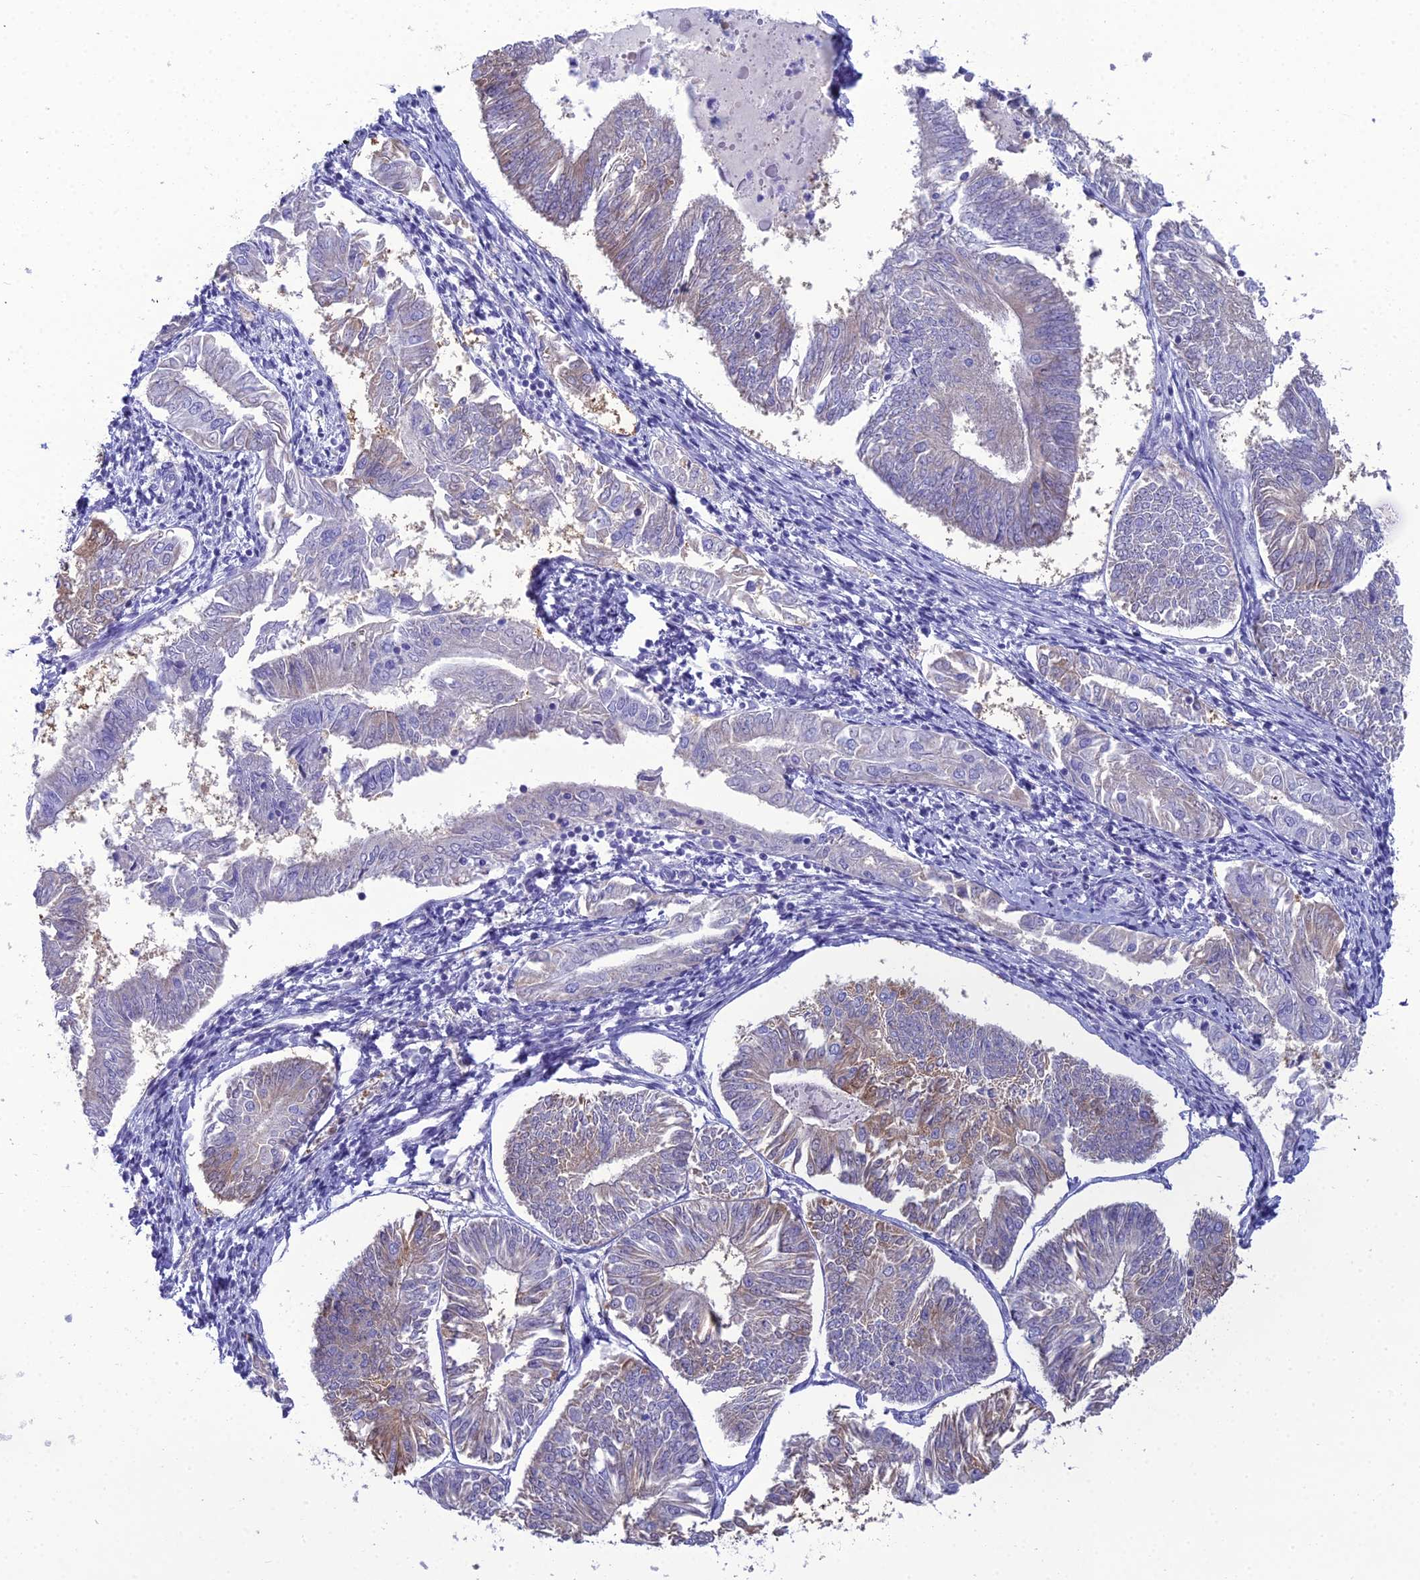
{"staining": {"intensity": "moderate", "quantity": "<25%", "location": "cytoplasmic/membranous"}, "tissue": "endometrial cancer", "cell_type": "Tumor cells", "image_type": "cancer", "snomed": [{"axis": "morphology", "description": "Adenocarcinoma, NOS"}, {"axis": "topography", "description": "Endometrium"}], "caption": "Endometrial adenocarcinoma tissue exhibits moderate cytoplasmic/membranous expression in about <25% of tumor cells, visualized by immunohistochemistry.", "gene": "GNPNAT1", "patient": {"sex": "female", "age": 58}}